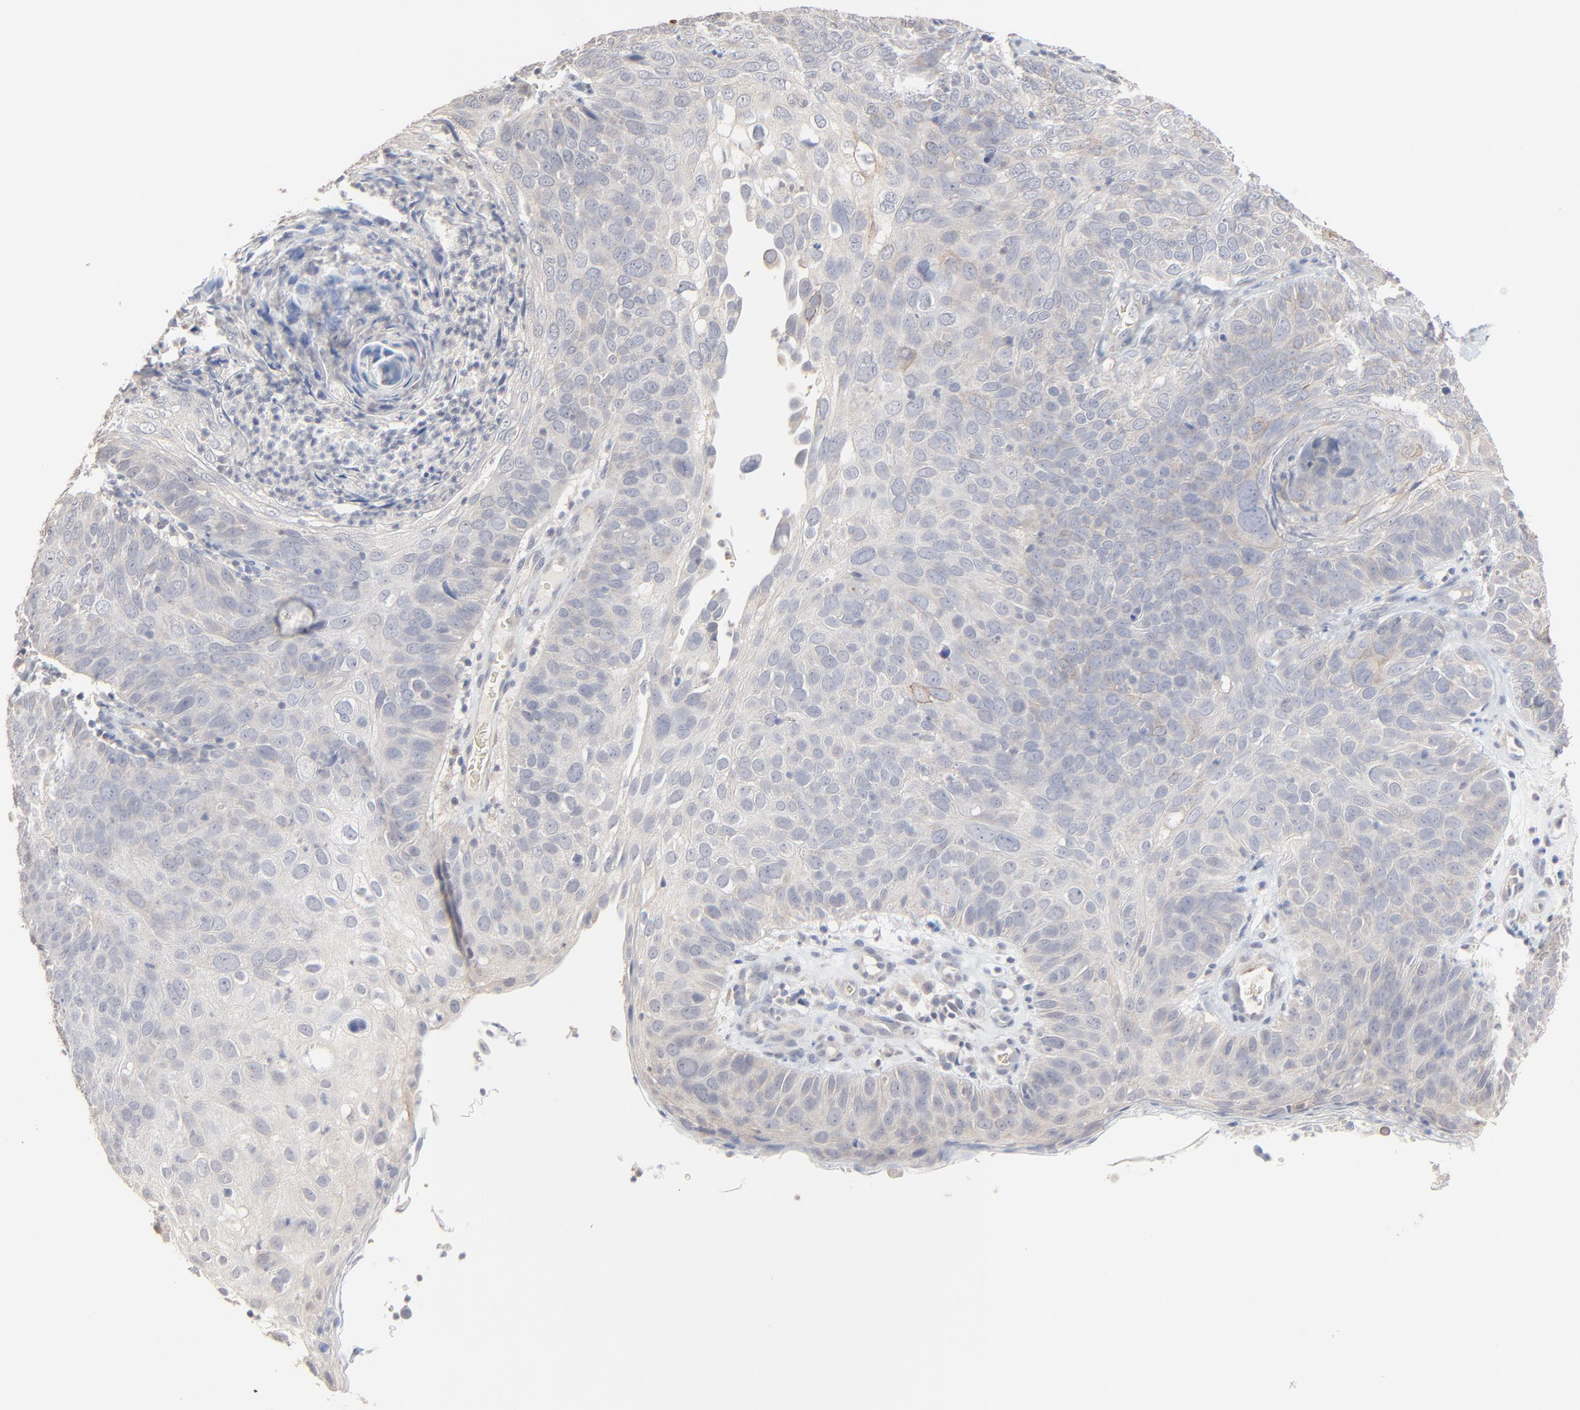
{"staining": {"intensity": "negative", "quantity": "none", "location": "none"}, "tissue": "skin cancer", "cell_type": "Tumor cells", "image_type": "cancer", "snomed": [{"axis": "morphology", "description": "Squamous cell carcinoma, NOS"}, {"axis": "topography", "description": "Skin"}], "caption": "The photomicrograph exhibits no significant expression in tumor cells of skin squamous cell carcinoma.", "gene": "FANCB", "patient": {"sex": "male", "age": 87}}